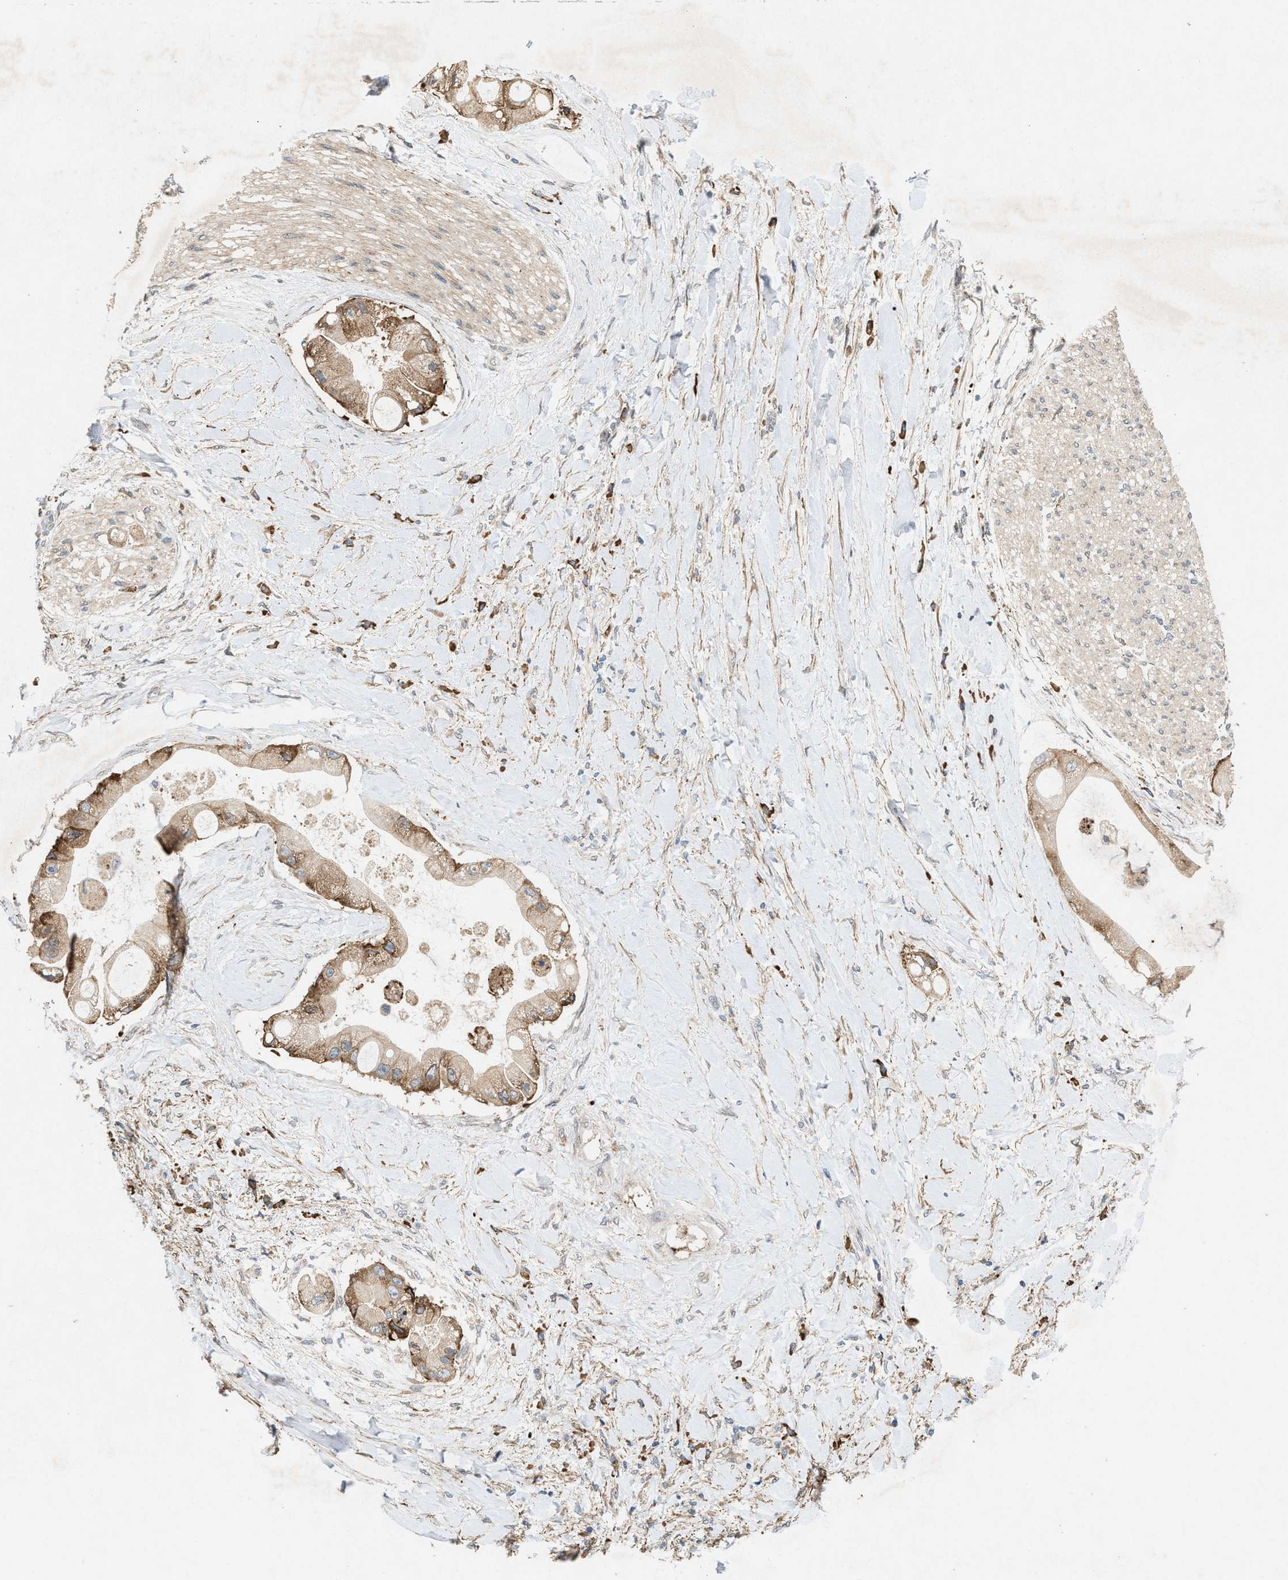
{"staining": {"intensity": "moderate", "quantity": ">75%", "location": "cytoplasmic/membranous"}, "tissue": "liver cancer", "cell_type": "Tumor cells", "image_type": "cancer", "snomed": [{"axis": "morphology", "description": "Cholangiocarcinoma"}, {"axis": "topography", "description": "Liver"}], "caption": "Cholangiocarcinoma (liver) stained with IHC shows moderate cytoplasmic/membranous staining in about >75% of tumor cells.", "gene": "MFSD6", "patient": {"sex": "male", "age": 50}}